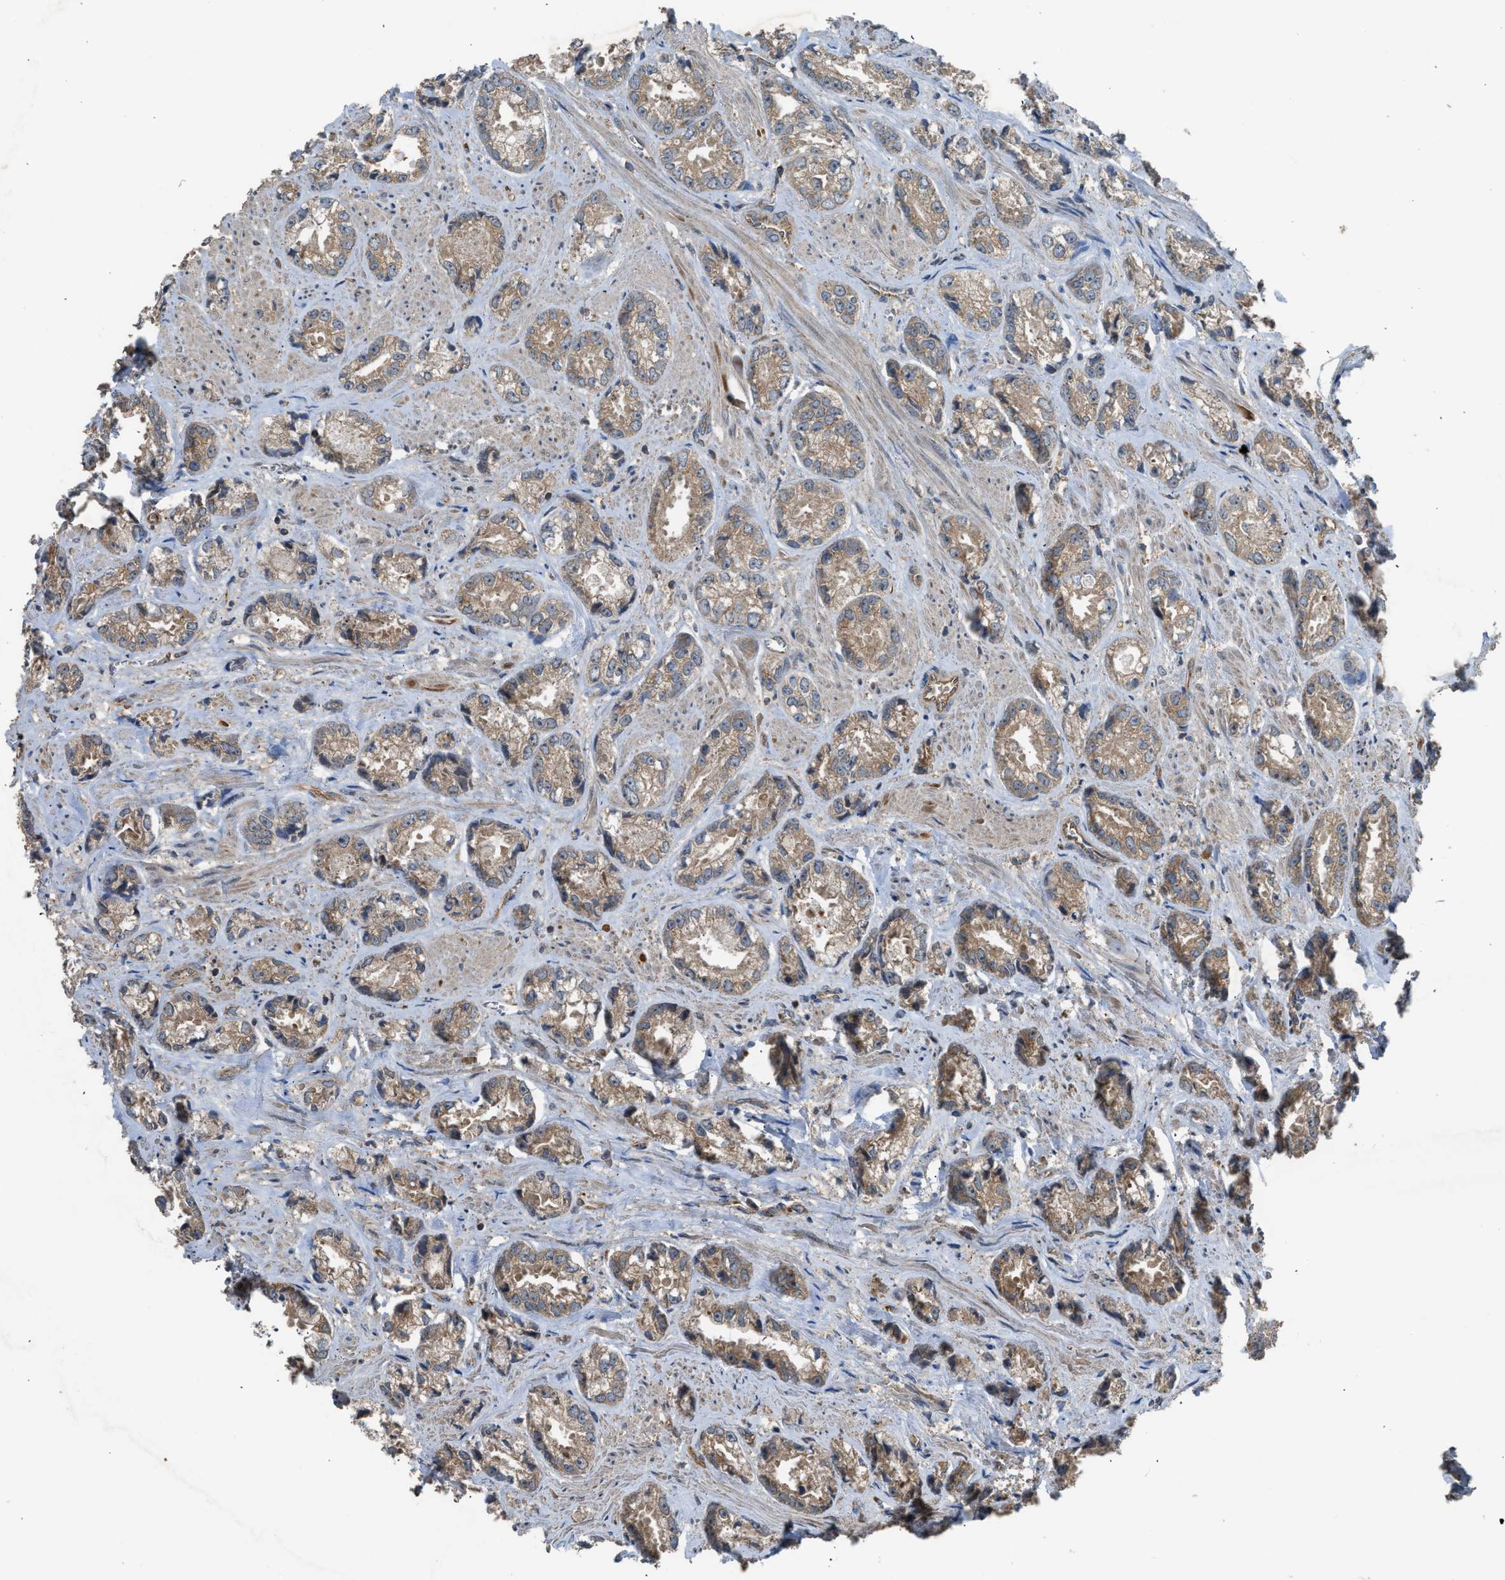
{"staining": {"intensity": "weak", "quantity": ">75%", "location": "cytoplasmic/membranous"}, "tissue": "prostate cancer", "cell_type": "Tumor cells", "image_type": "cancer", "snomed": [{"axis": "morphology", "description": "Adenocarcinoma, High grade"}, {"axis": "topography", "description": "Prostate"}], "caption": "An image of prostate adenocarcinoma (high-grade) stained for a protein displays weak cytoplasmic/membranous brown staining in tumor cells. (IHC, brightfield microscopy, high magnification).", "gene": "HIP1R", "patient": {"sex": "male", "age": 61}}